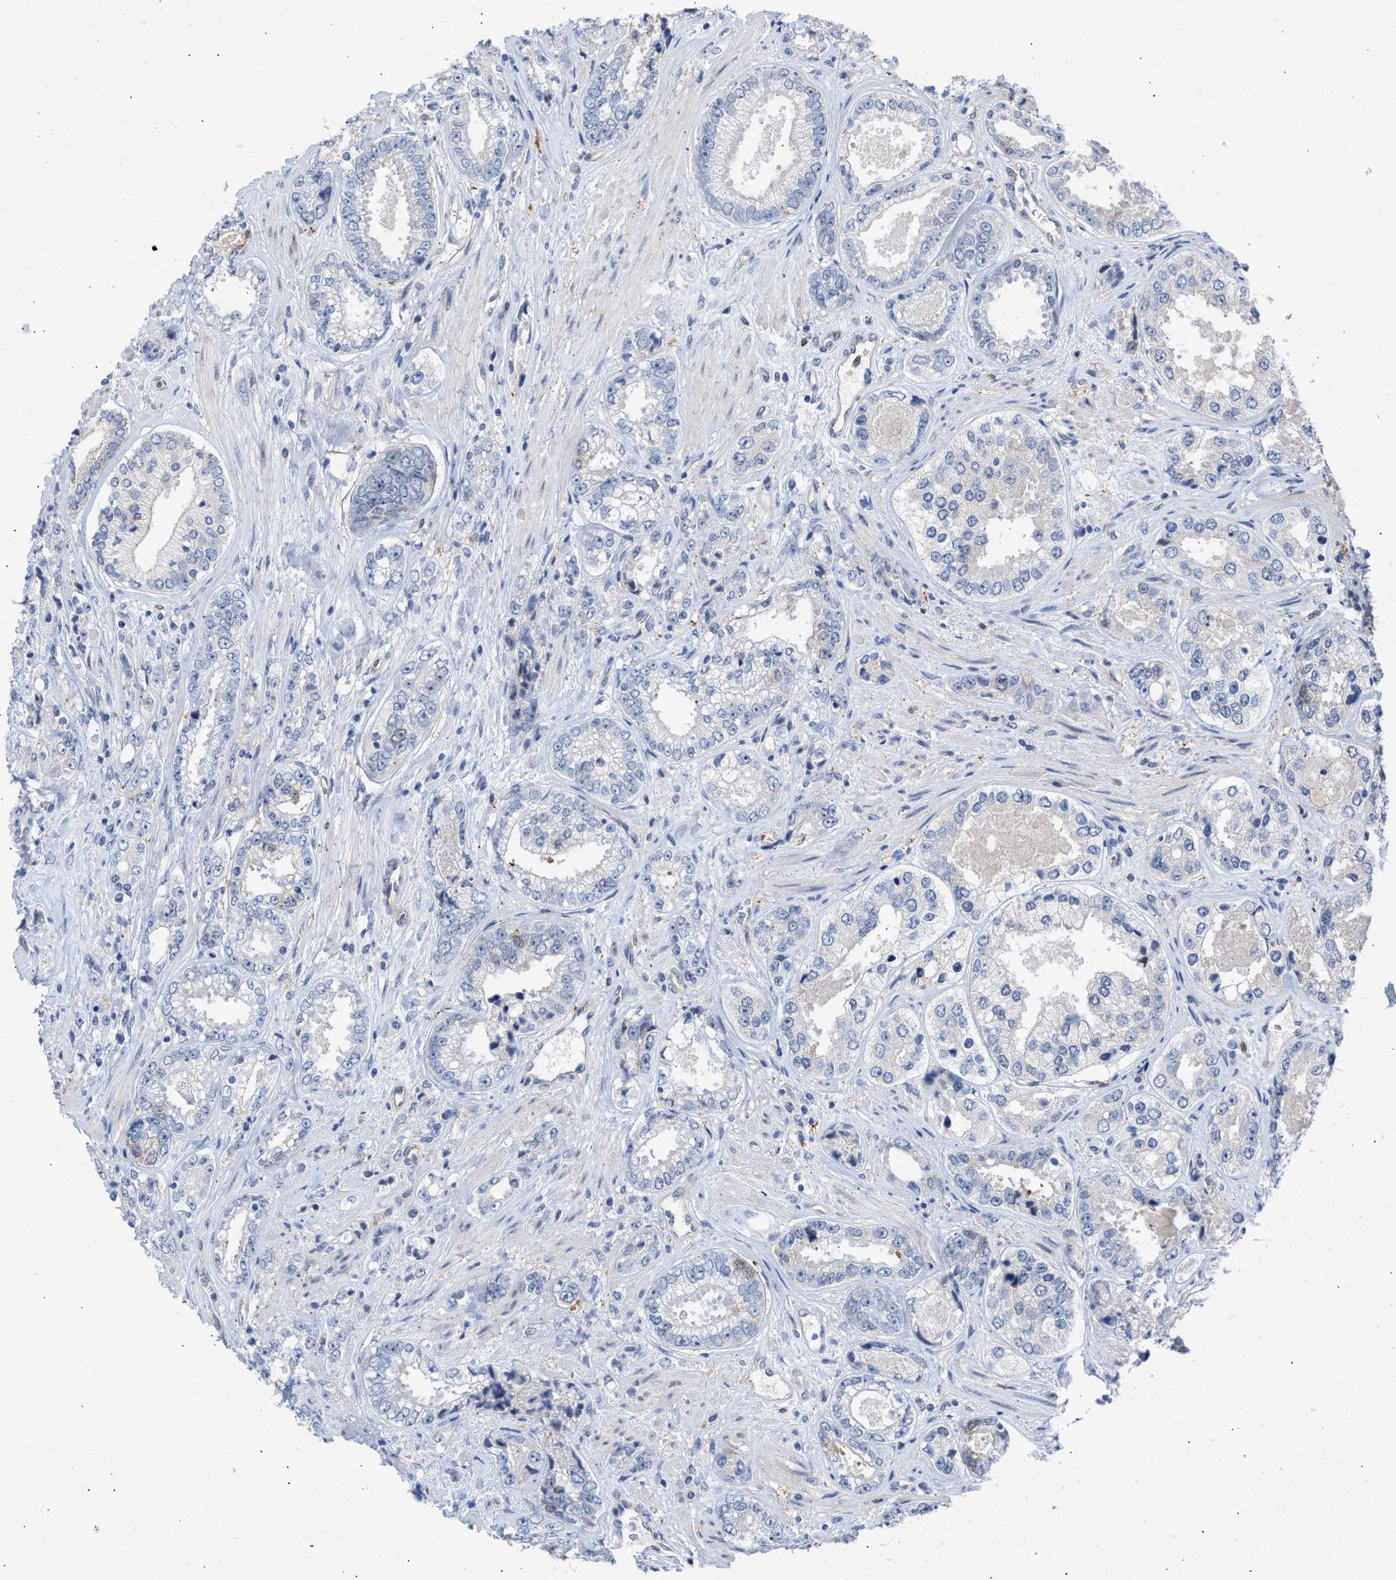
{"staining": {"intensity": "negative", "quantity": "none", "location": "none"}, "tissue": "prostate cancer", "cell_type": "Tumor cells", "image_type": "cancer", "snomed": [{"axis": "morphology", "description": "Adenocarcinoma, High grade"}, {"axis": "topography", "description": "Prostate"}], "caption": "A photomicrograph of human prostate cancer (adenocarcinoma (high-grade)) is negative for staining in tumor cells.", "gene": "THRA", "patient": {"sex": "male", "age": 61}}